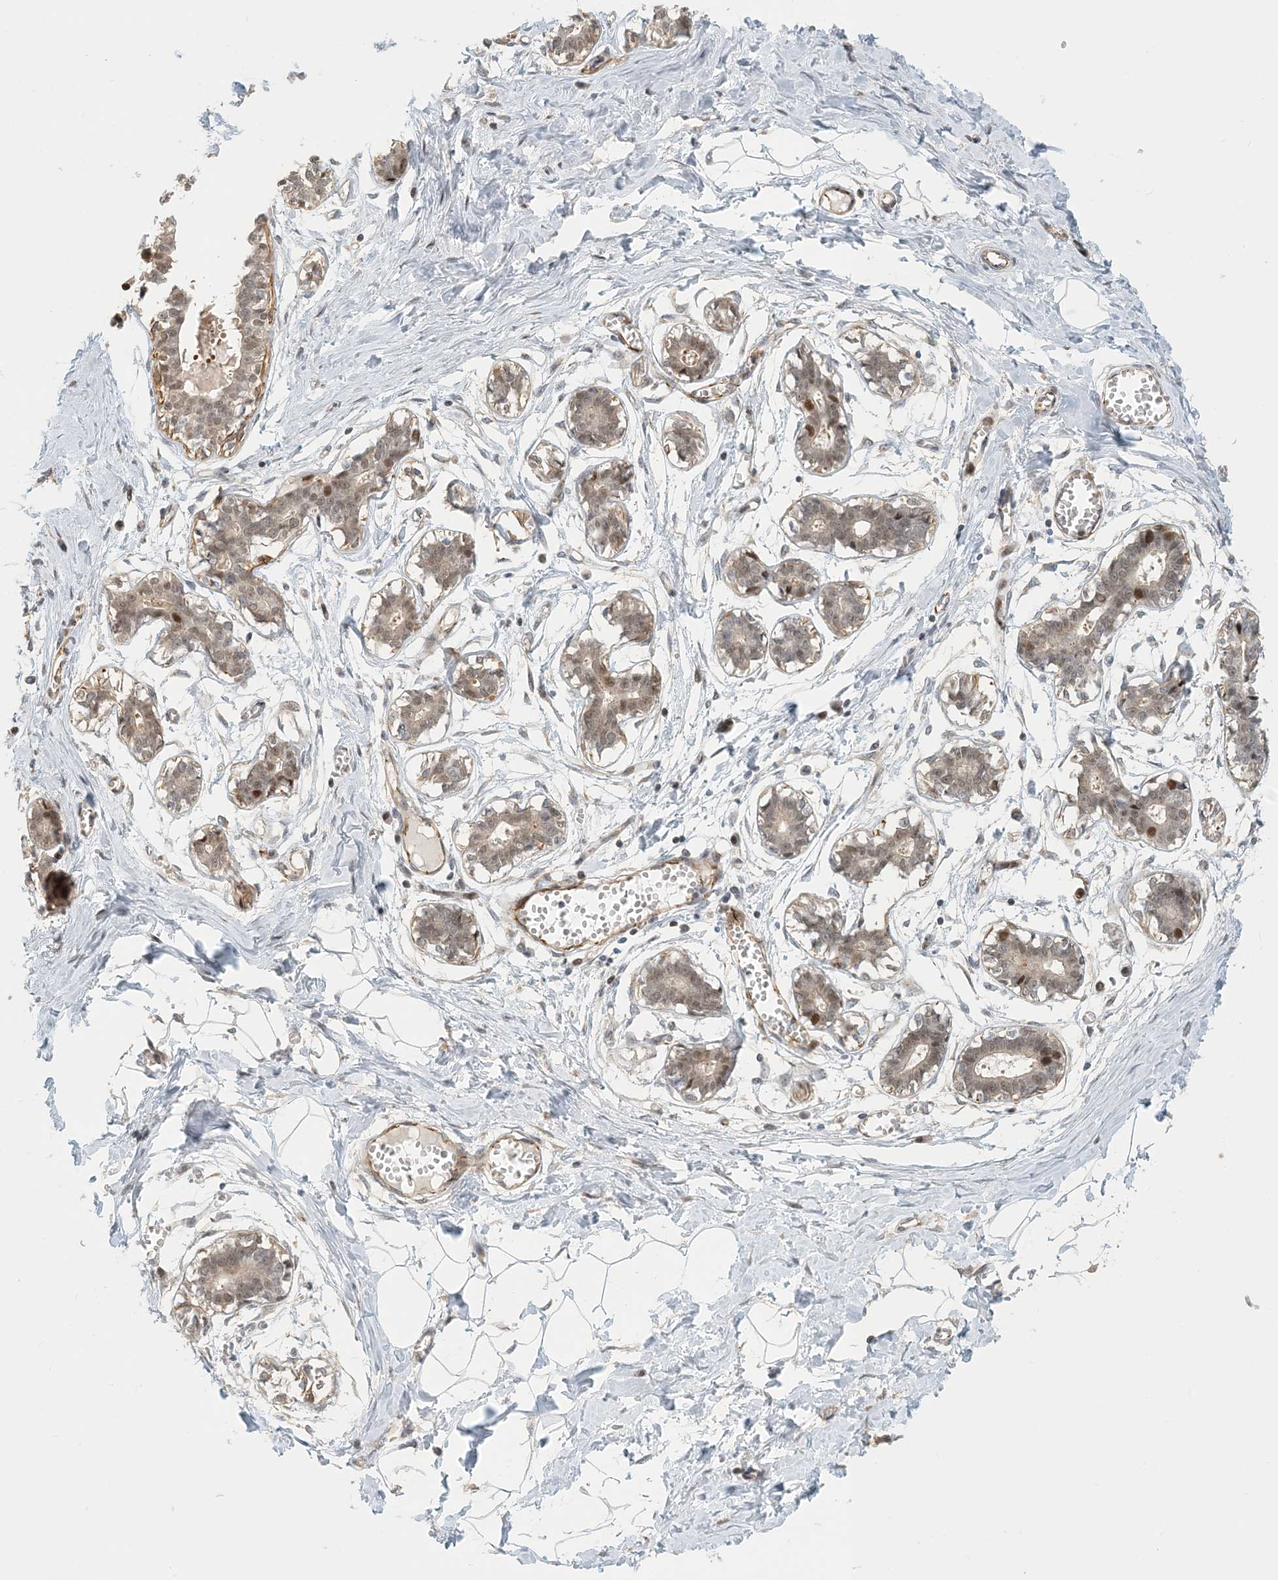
{"staining": {"intensity": "negative", "quantity": "none", "location": "none"}, "tissue": "breast", "cell_type": "Adipocytes", "image_type": "normal", "snomed": [{"axis": "morphology", "description": "Normal tissue, NOS"}, {"axis": "topography", "description": "Breast"}], "caption": "This is an IHC micrograph of normal breast. There is no positivity in adipocytes.", "gene": "MAPKBP1", "patient": {"sex": "female", "age": 27}}